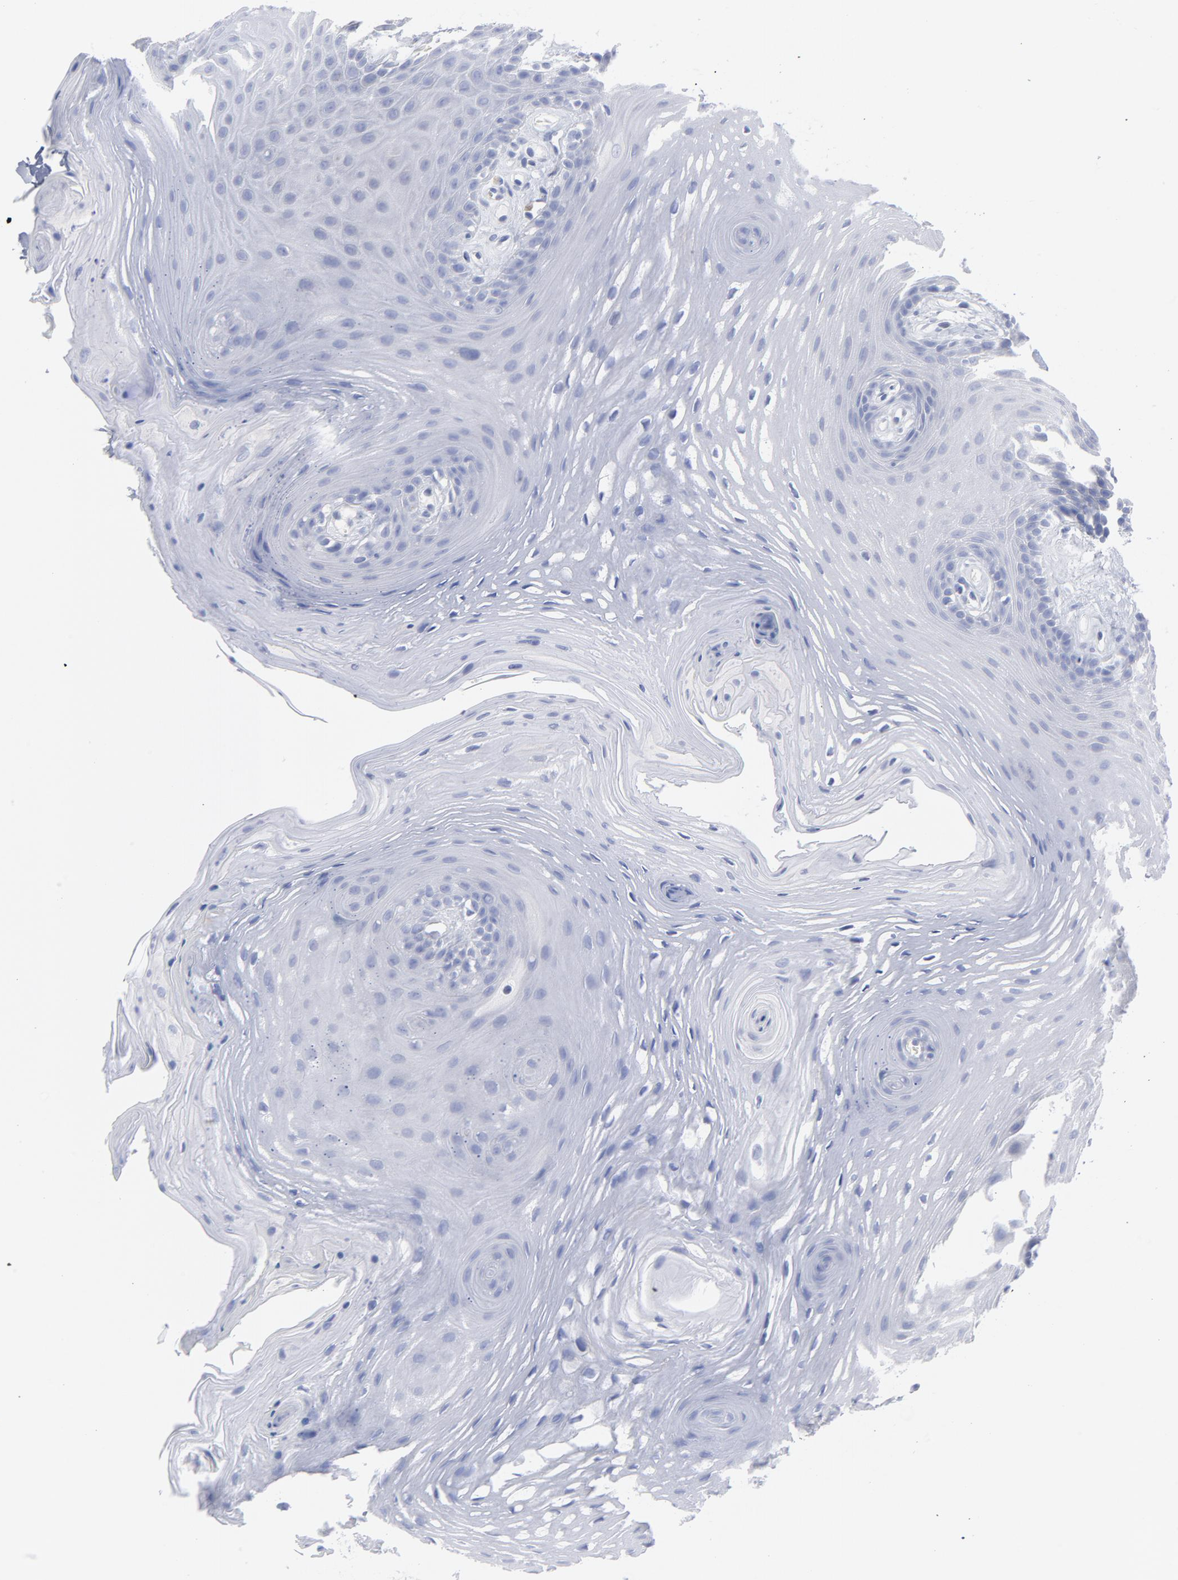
{"staining": {"intensity": "negative", "quantity": "none", "location": "none"}, "tissue": "oral mucosa", "cell_type": "Squamous epithelial cells", "image_type": "normal", "snomed": [{"axis": "morphology", "description": "Normal tissue, NOS"}, {"axis": "topography", "description": "Oral tissue"}], "caption": "Histopathology image shows no protein positivity in squamous epithelial cells of unremarkable oral mucosa.", "gene": "P2RY8", "patient": {"sex": "male", "age": 62}}